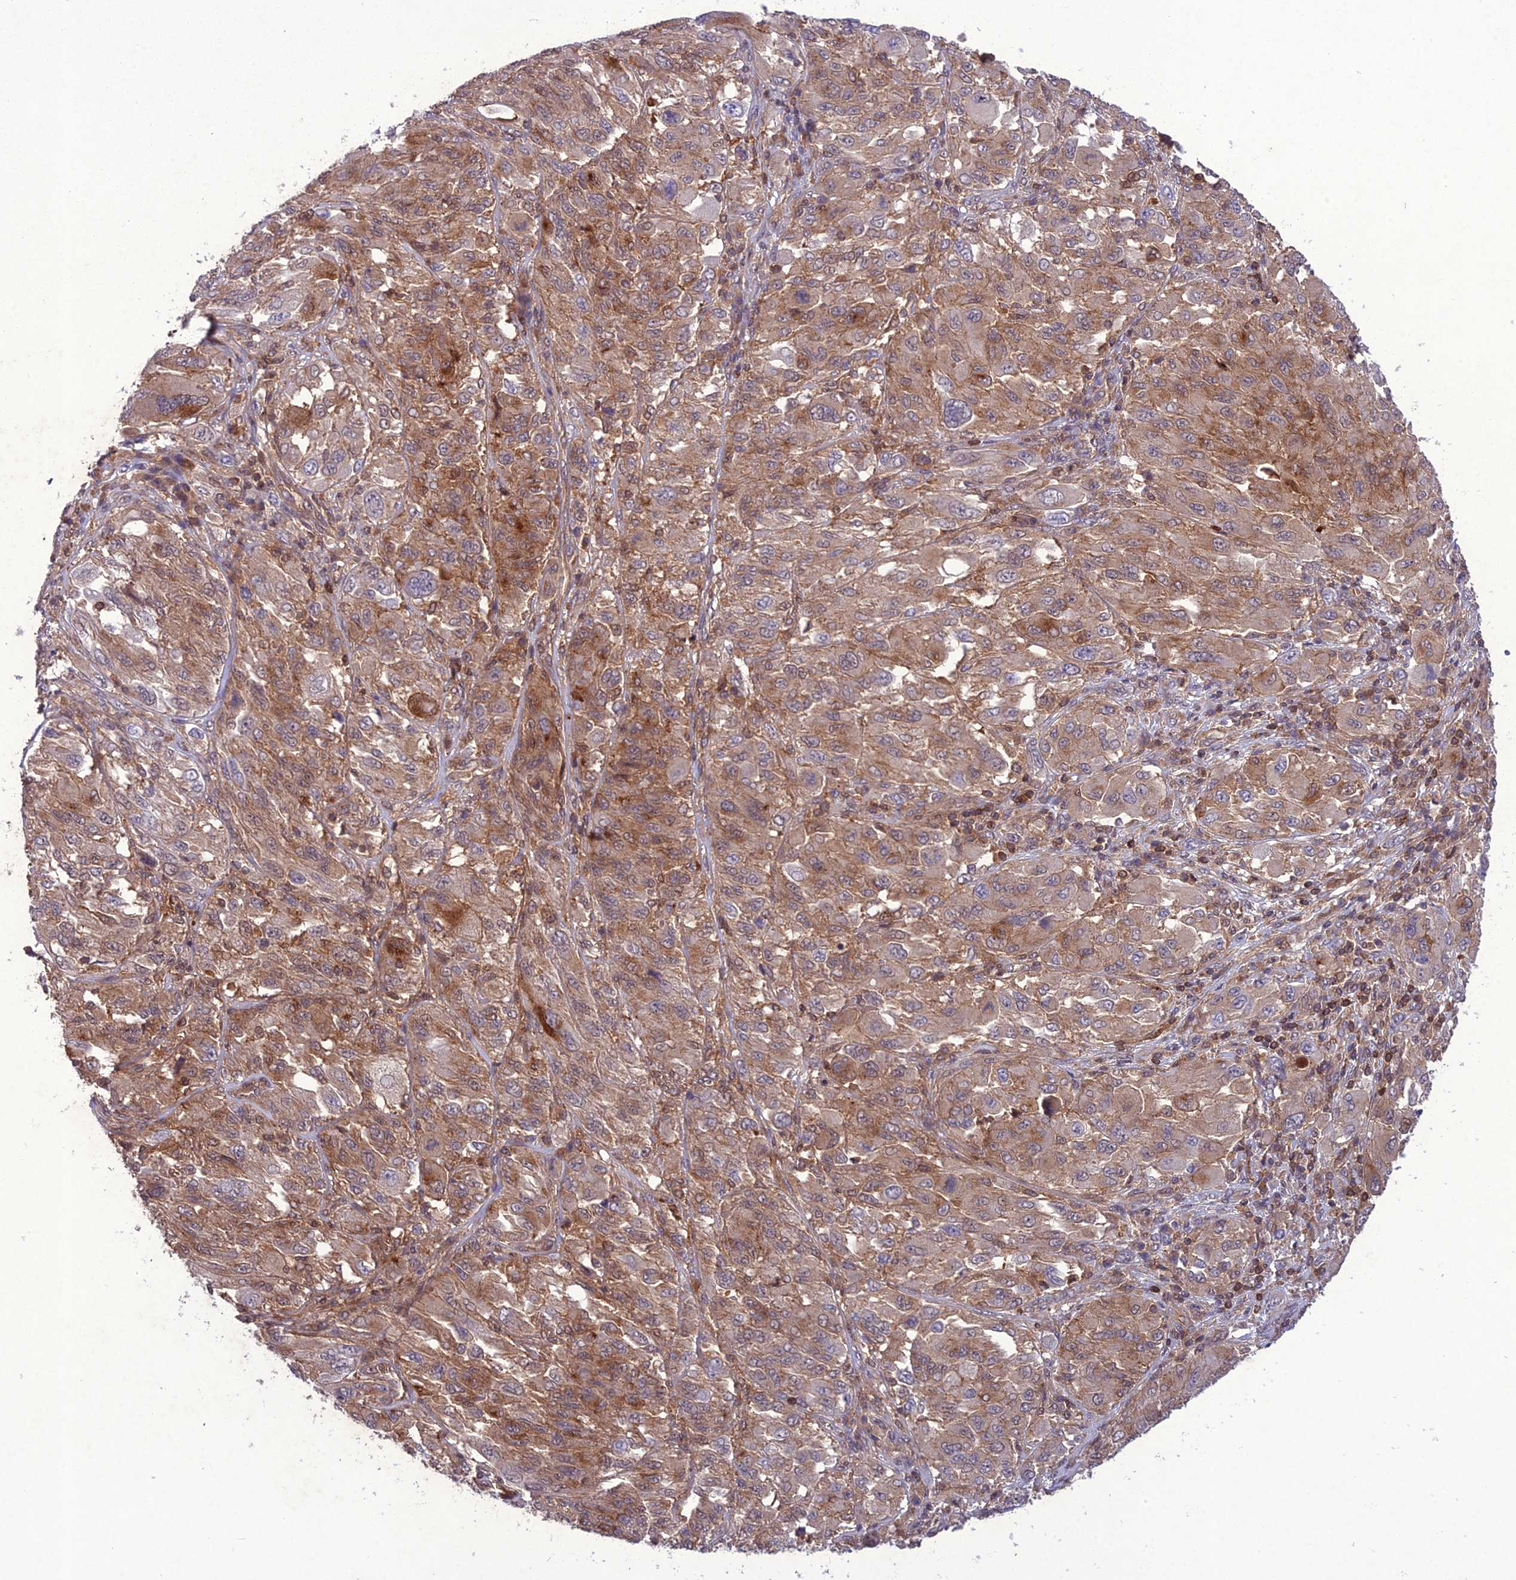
{"staining": {"intensity": "moderate", "quantity": "25%-75%", "location": "cytoplasmic/membranous,nuclear"}, "tissue": "melanoma", "cell_type": "Tumor cells", "image_type": "cancer", "snomed": [{"axis": "morphology", "description": "Malignant melanoma, NOS"}, {"axis": "topography", "description": "Skin"}], "caption": "Melanoma was stained to show a protein in brown. There is medium levels of moderate cytoplasmic/membranous and nuclear staining in approximately 25%-75% of tumor cells. (Brightfield microscopy of DAB IHC at high magnification).", "gene": "GDF6", "patient": {"sex": "female", "age": 91}}